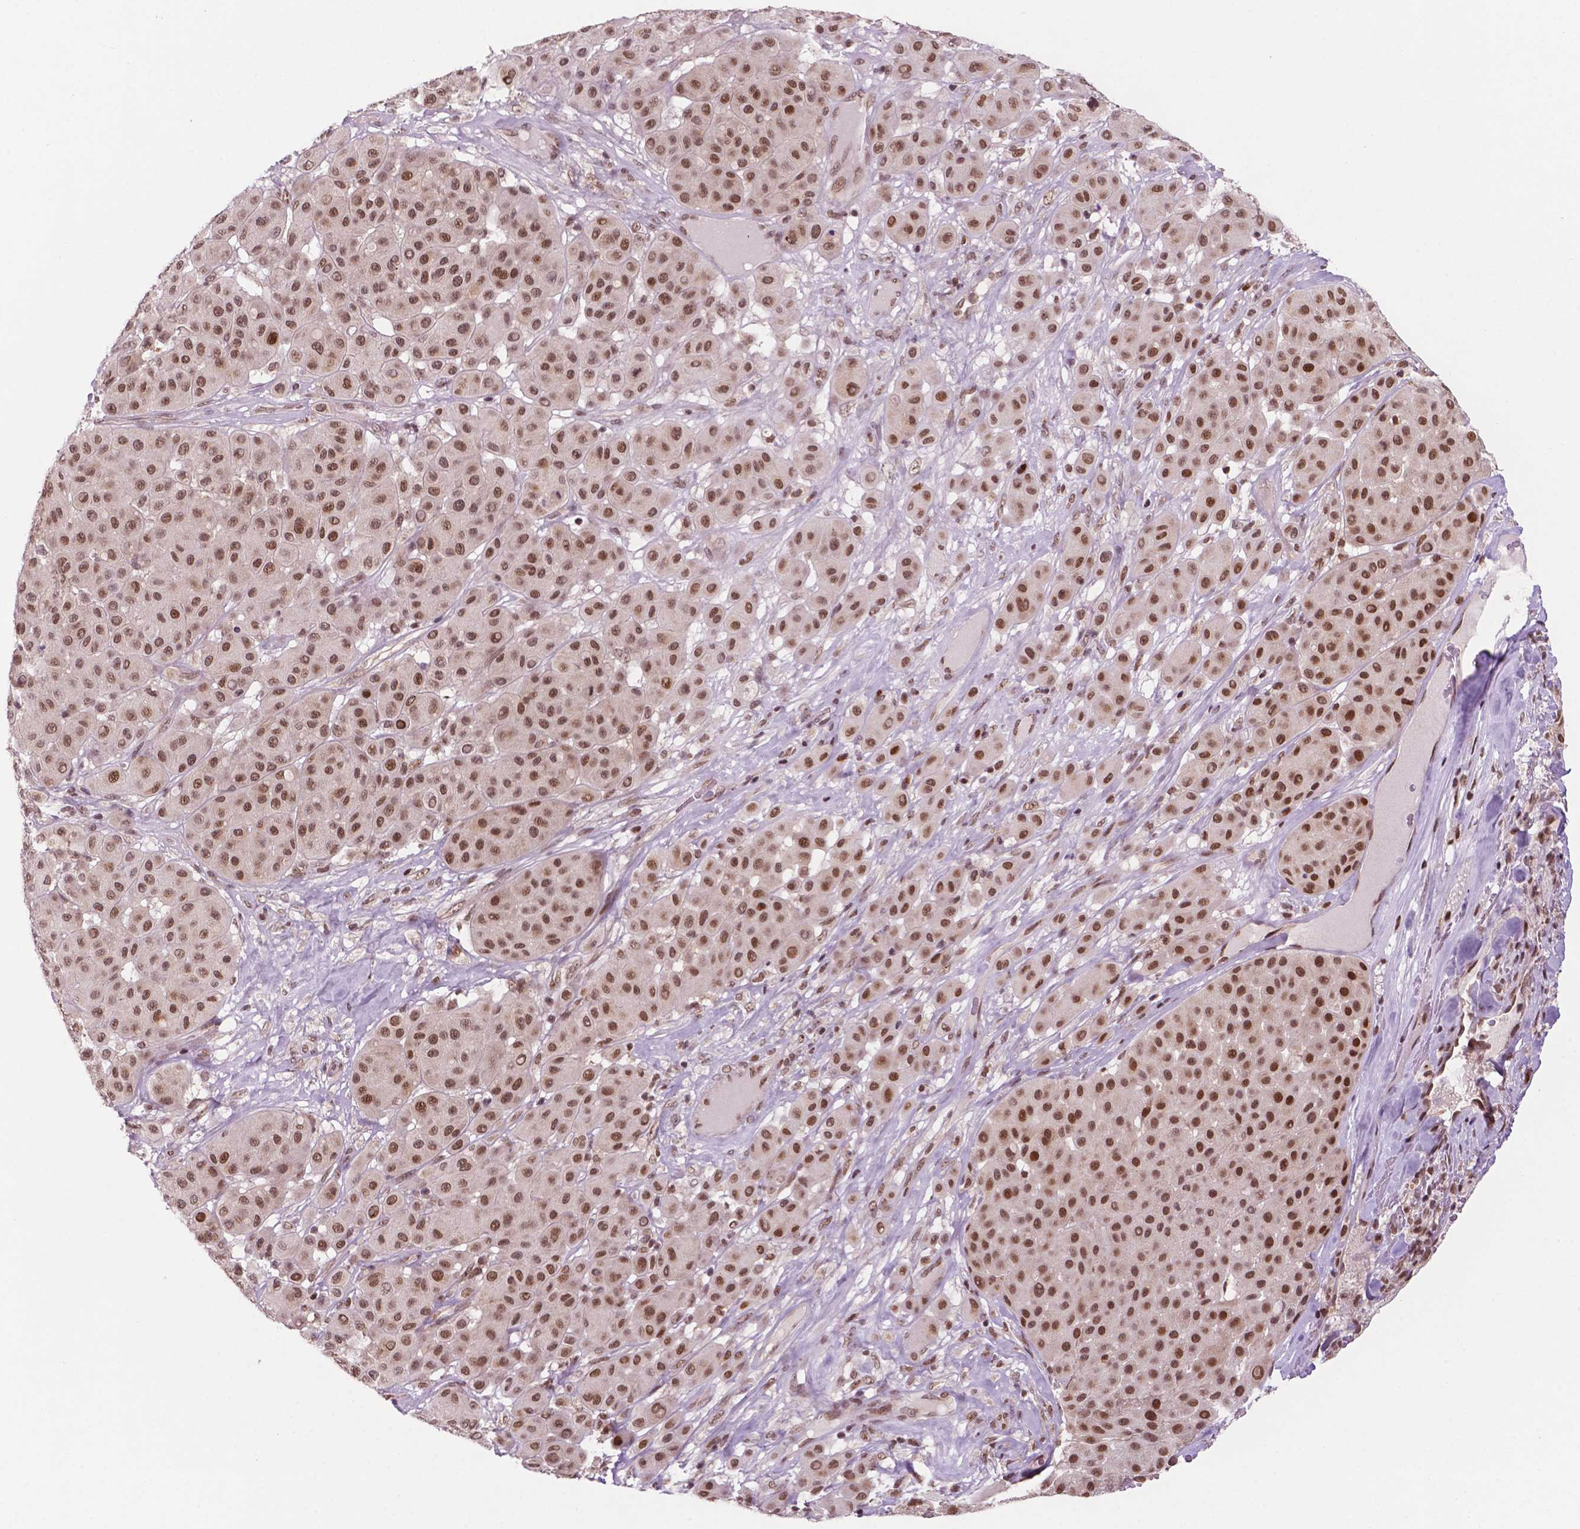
{"staining": {"intensity": "moderate", "quantity": ">75%", "location": "nuclear"}, "tissue": "melanoma", "cell_type": "Tumor cells", "image_type": "cancer", "snomed": [{"axis": "morphology", "description": "Malignant melanoma, Metastatic site"}, {"axis": "topography", "description": "Smooth muscle"}], "caption": "Melanoma tissue shows moderate nuclear positivity in about >75% of tumor cells (brown staining indicates protein expression, while blue staining denotes nuclei).", "gene": "PER2", "patient": {"sex": "male", "age": 41}}